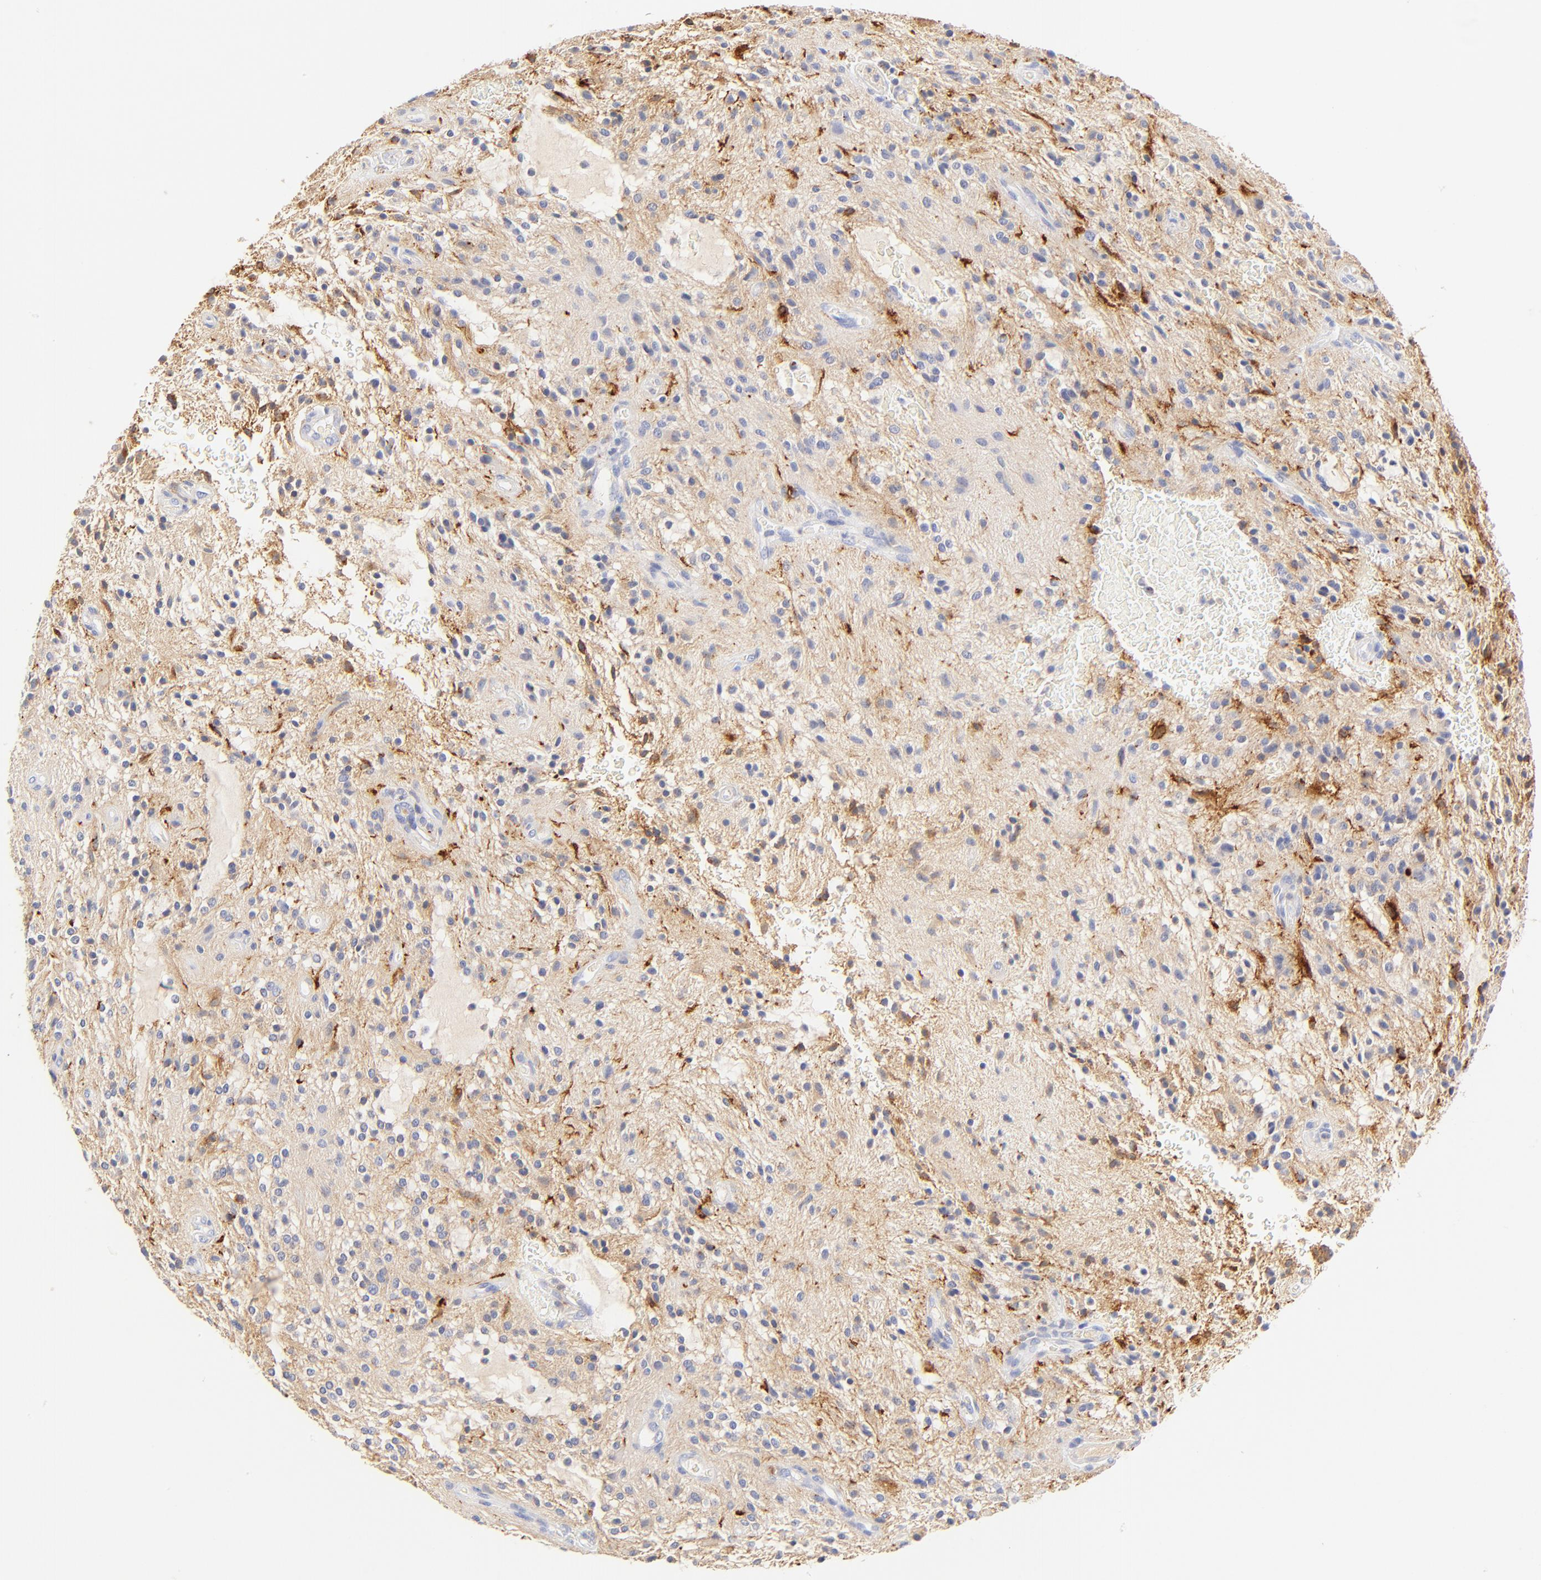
{"staining": {"intensity": "moderate", "quantity": ">75%", "location": "cytoplasmic/membranous"}, "tissue": "glioma", "cell_type": "Tumor cells", "image_type": "cancer", "snomed": [{"axis": "morphology", "description": "Glioma, malignant, NOS"}, {"axis": "topography", "description": "Cerebellum"}], "caption": "DAB immunohistochemical staining of malignant glioma shows moderate cytoplasmic/membranous protein staining in approximately >75% of tumor cells.", "gene": "MDGA2", "patient": {"sex": "female", "age": 10}}